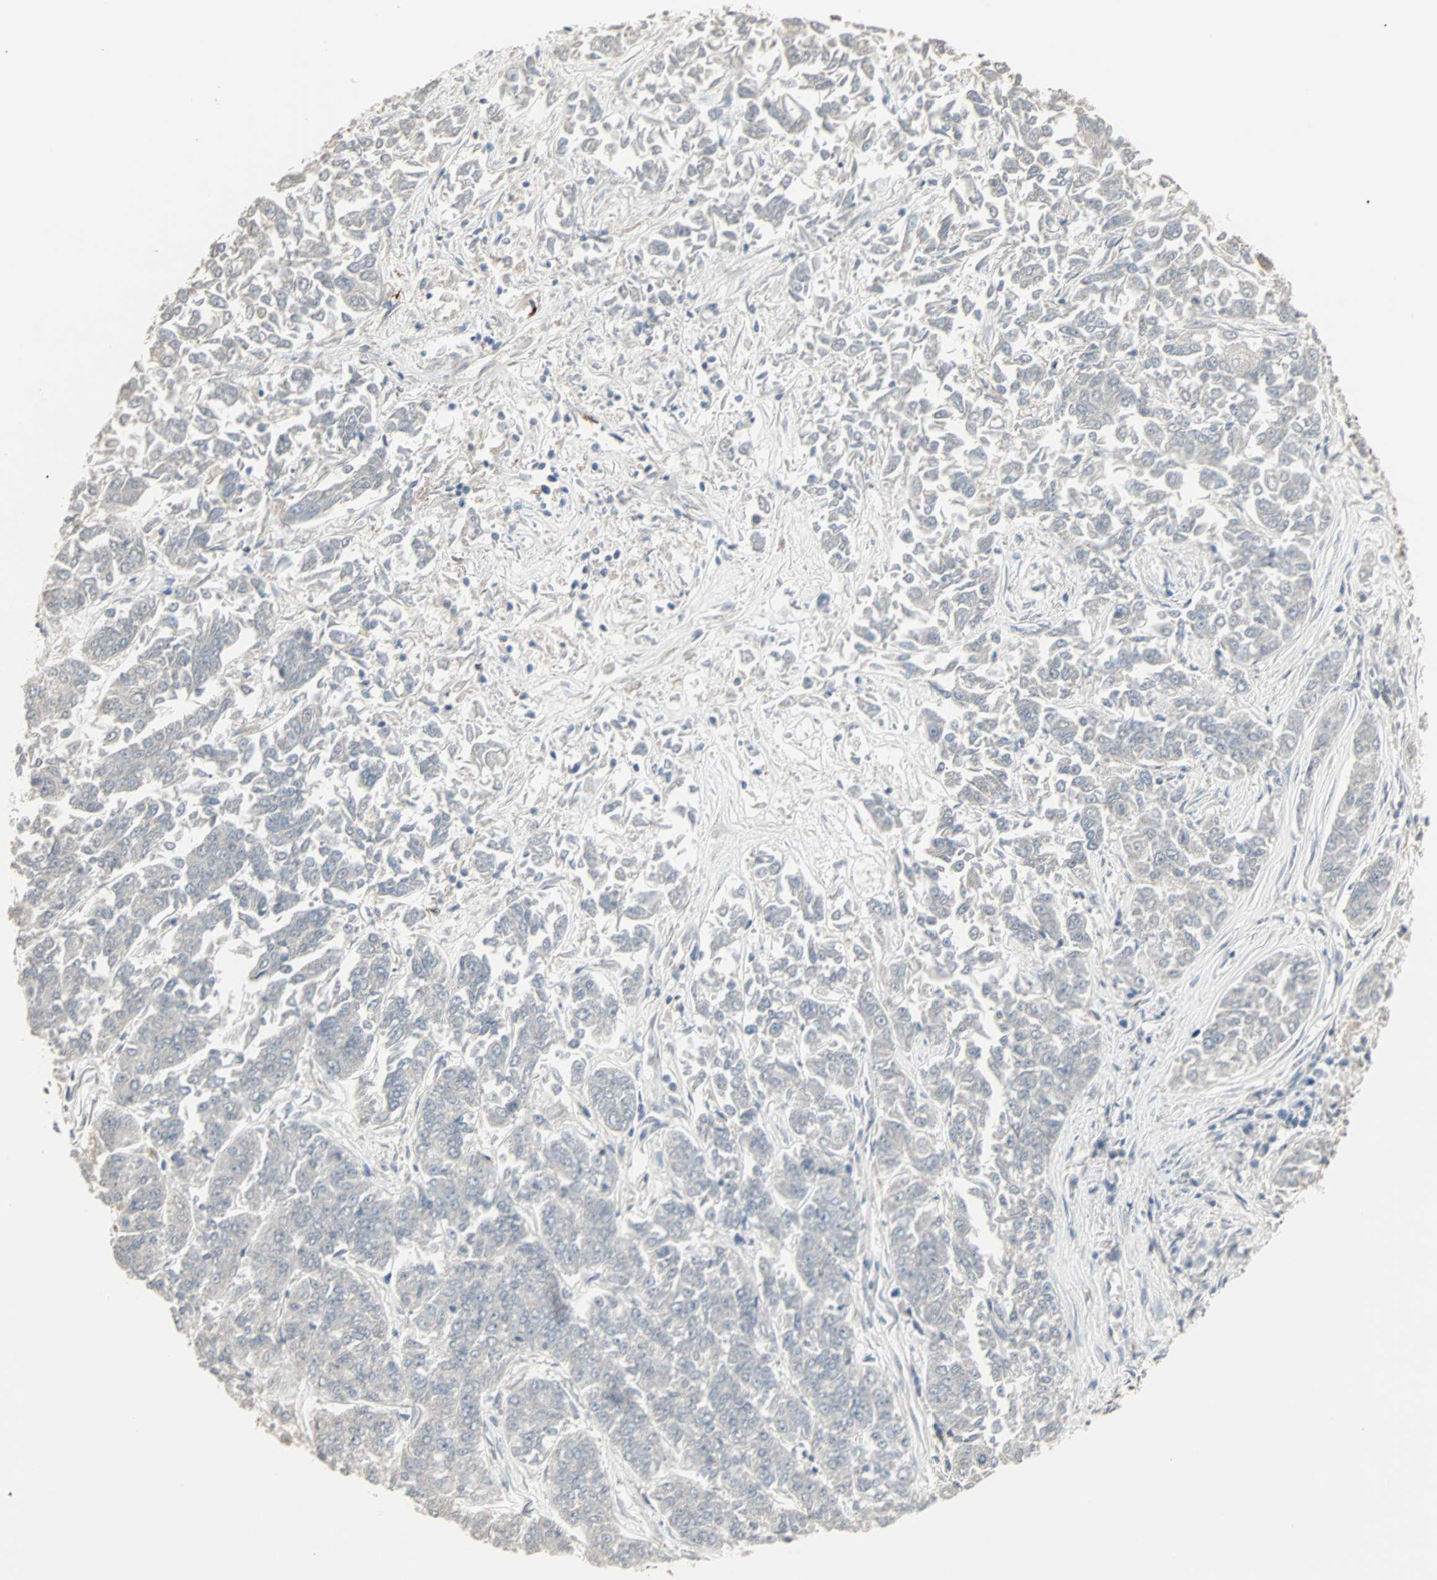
{"staining": {"intensity": "weak", "quantity": "25%-75%", "location": "cytoplasmic/membranous"}, "tissue": "lung cancer", "cell_type": "Tumor cells", "image_type": "cancer", "snomed": [{"axis": "morphology", "description": "Adenocarcinoma, NOS"}, {"axis": "topography", "description": "Lung"}], "caption": "Immunohistochemistry (DAB (3,3'-diaminobenzidine)) staining of human lung cancer (adenocarcinoma) demonstrates weak cytoplasmic/membranous protein positivity in approximately 25%-75% of tumor cells. (DAB IHC, brown staining for protein, blue staining for nuclei).", "gene": "KDM4A", "patient": {"sex": "male", "age": 84}}